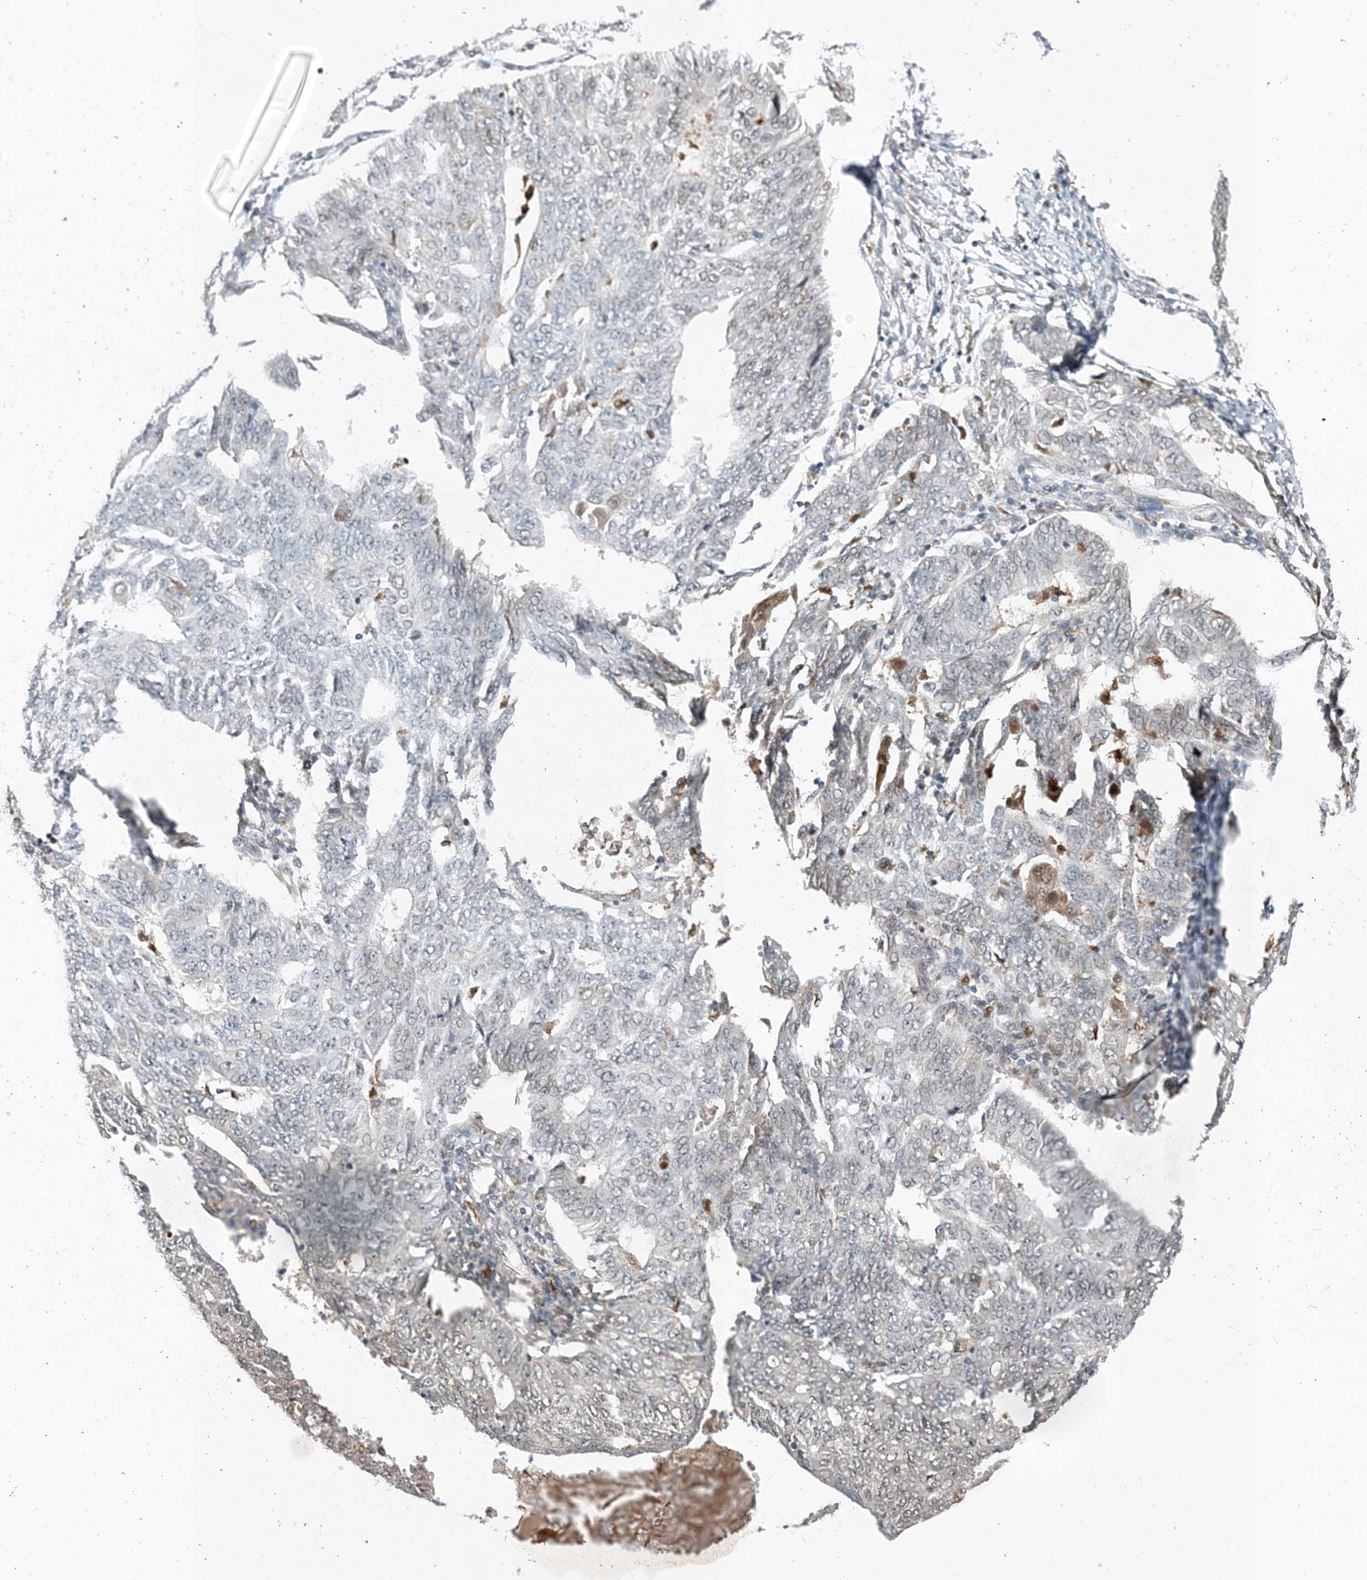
{"staining": {"intensity": "negative", "quantity": "none", "location": "none"}, "tissue": "endometrial cancer", "cell_type": "Tumor cells", "image_type": "cancer", "snomed": [{"axis": "morphology", "description": "Adenocarcinoma, NOS"}, {"axis": "topography", "description": "Endometrium"}], "caption": "Immunohistochemical staining of human endometrial adenocarcinoma exhibits no significant positivity in tumor cells. (DAB (3,3'-diaminobenzidine) immunohistochemistry visualized using brightfield microscopy, high magnification).", "gene": "NAGK", "patient": {"sex": "female", "age": 32}}